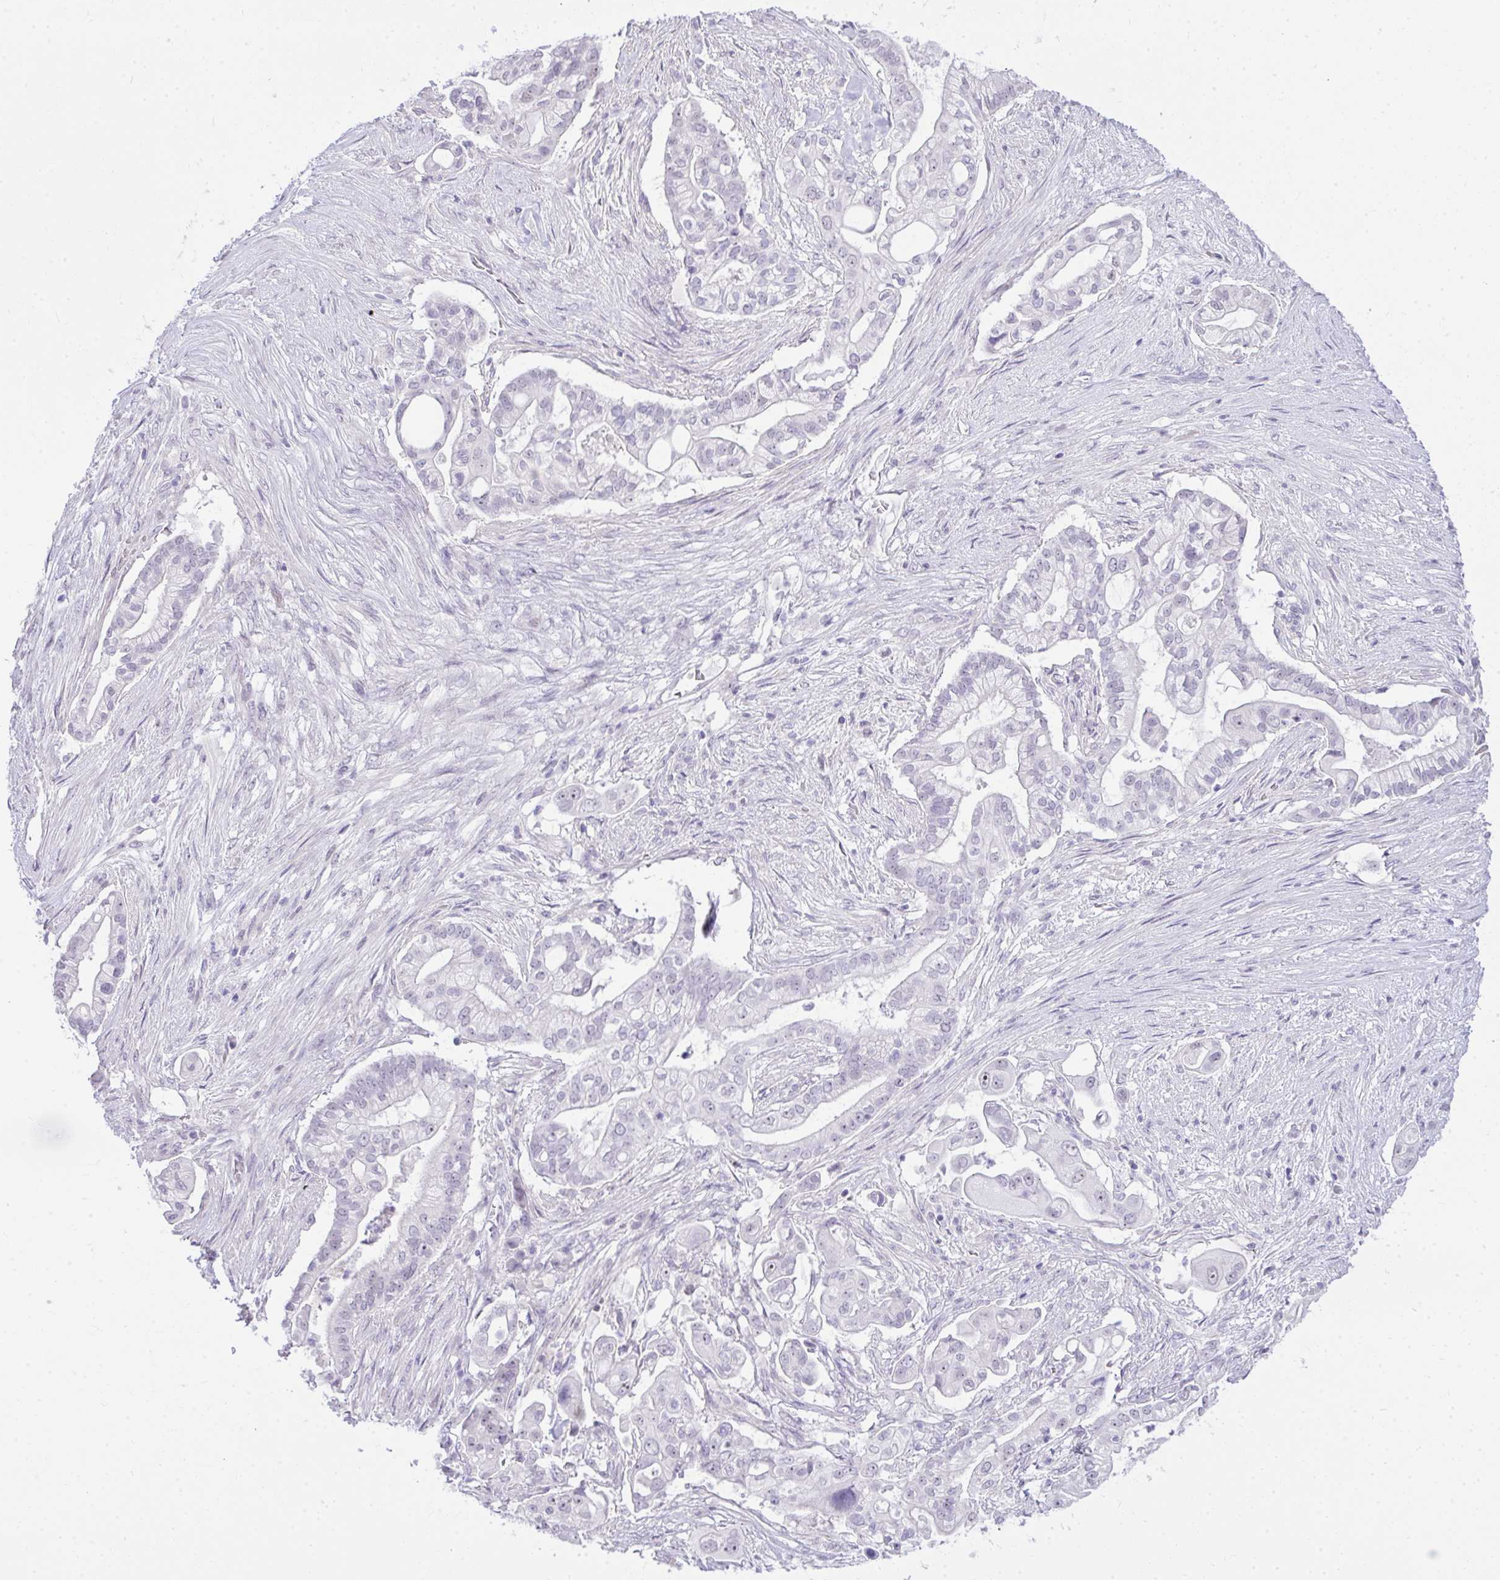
{"staining": {"intensity": "negative", "quantity": "none", "location": "none"}, "tissue": "pancreatic cancer", "cell_type": "Tumor cells", "image_type": "cancer", "snomed": [{"axis": "morphology", "description": "Adenocarcinoma, NOS"}, {"axis": "topography", "description": "Pancreas"}], "caption": "DAB immunohistochemical staining of pancreatic cancer shows no significant positivity in tumor cells.", "gene": "EID3", "patient": {"sex": "female", "age": 69}}